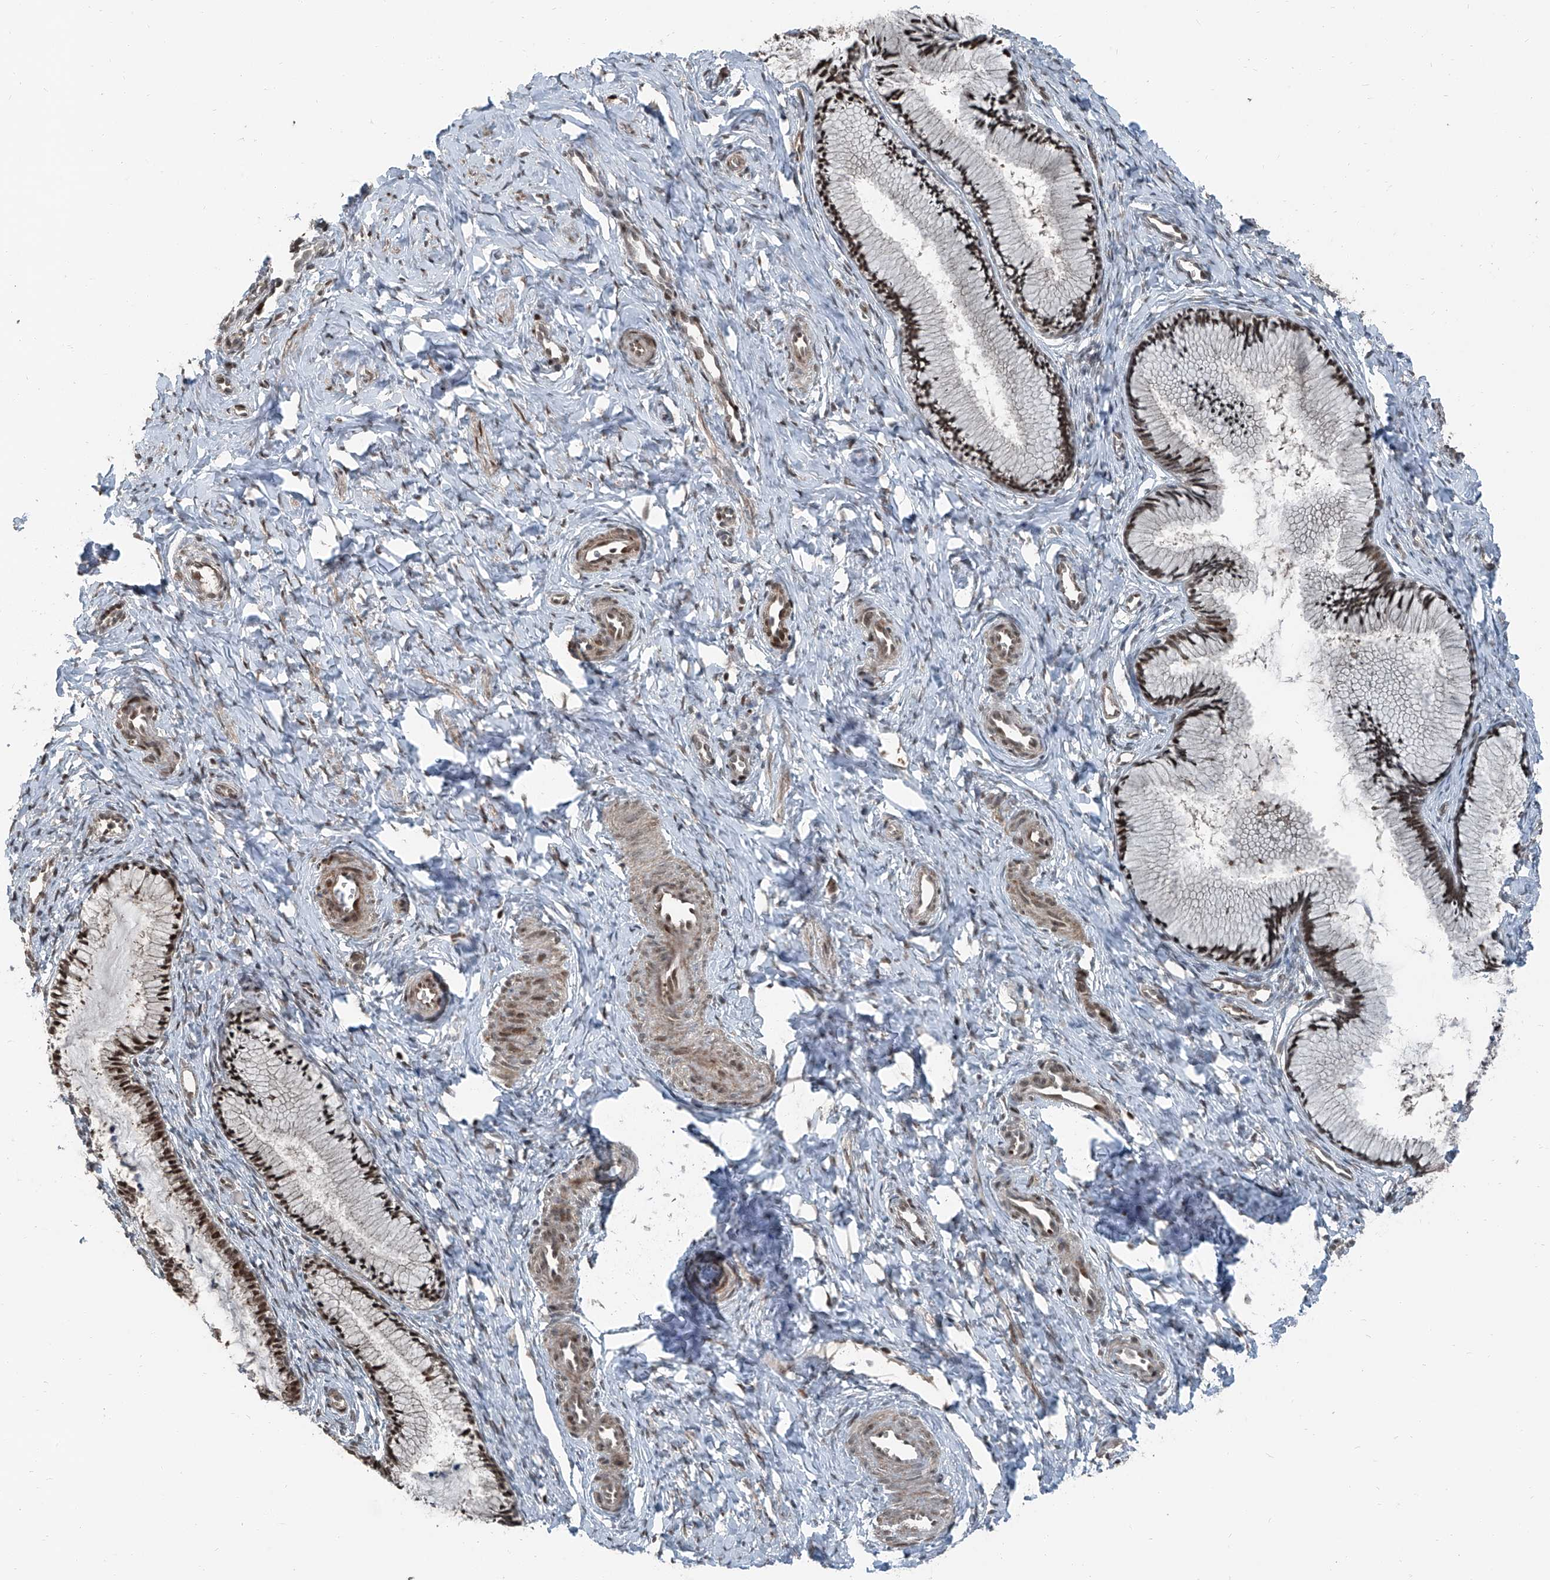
{"staining": {"intensity": "moderate", "quantity": ">75%", "location": "nuclear"}, "tissue": "cervix", "cell_type": "Glandular cells", "image_type": "normal", "snomed": [{"axis": "morphology", "description": "Normal tissue, NOS"}, {"axis": "topography", "description": "Cervix"}], "caption": "Glandular cells show moderate nuclear expression in approximately >75% of cells in benign cervix. Using DAB (3,3'-diaminobenzidine) (brown) and hematoxylin (blue) stains, captured at high magnification using brightfield microscopy.", "gene": "ZNF570", "patient": {"sex": "female", "age": 27}}